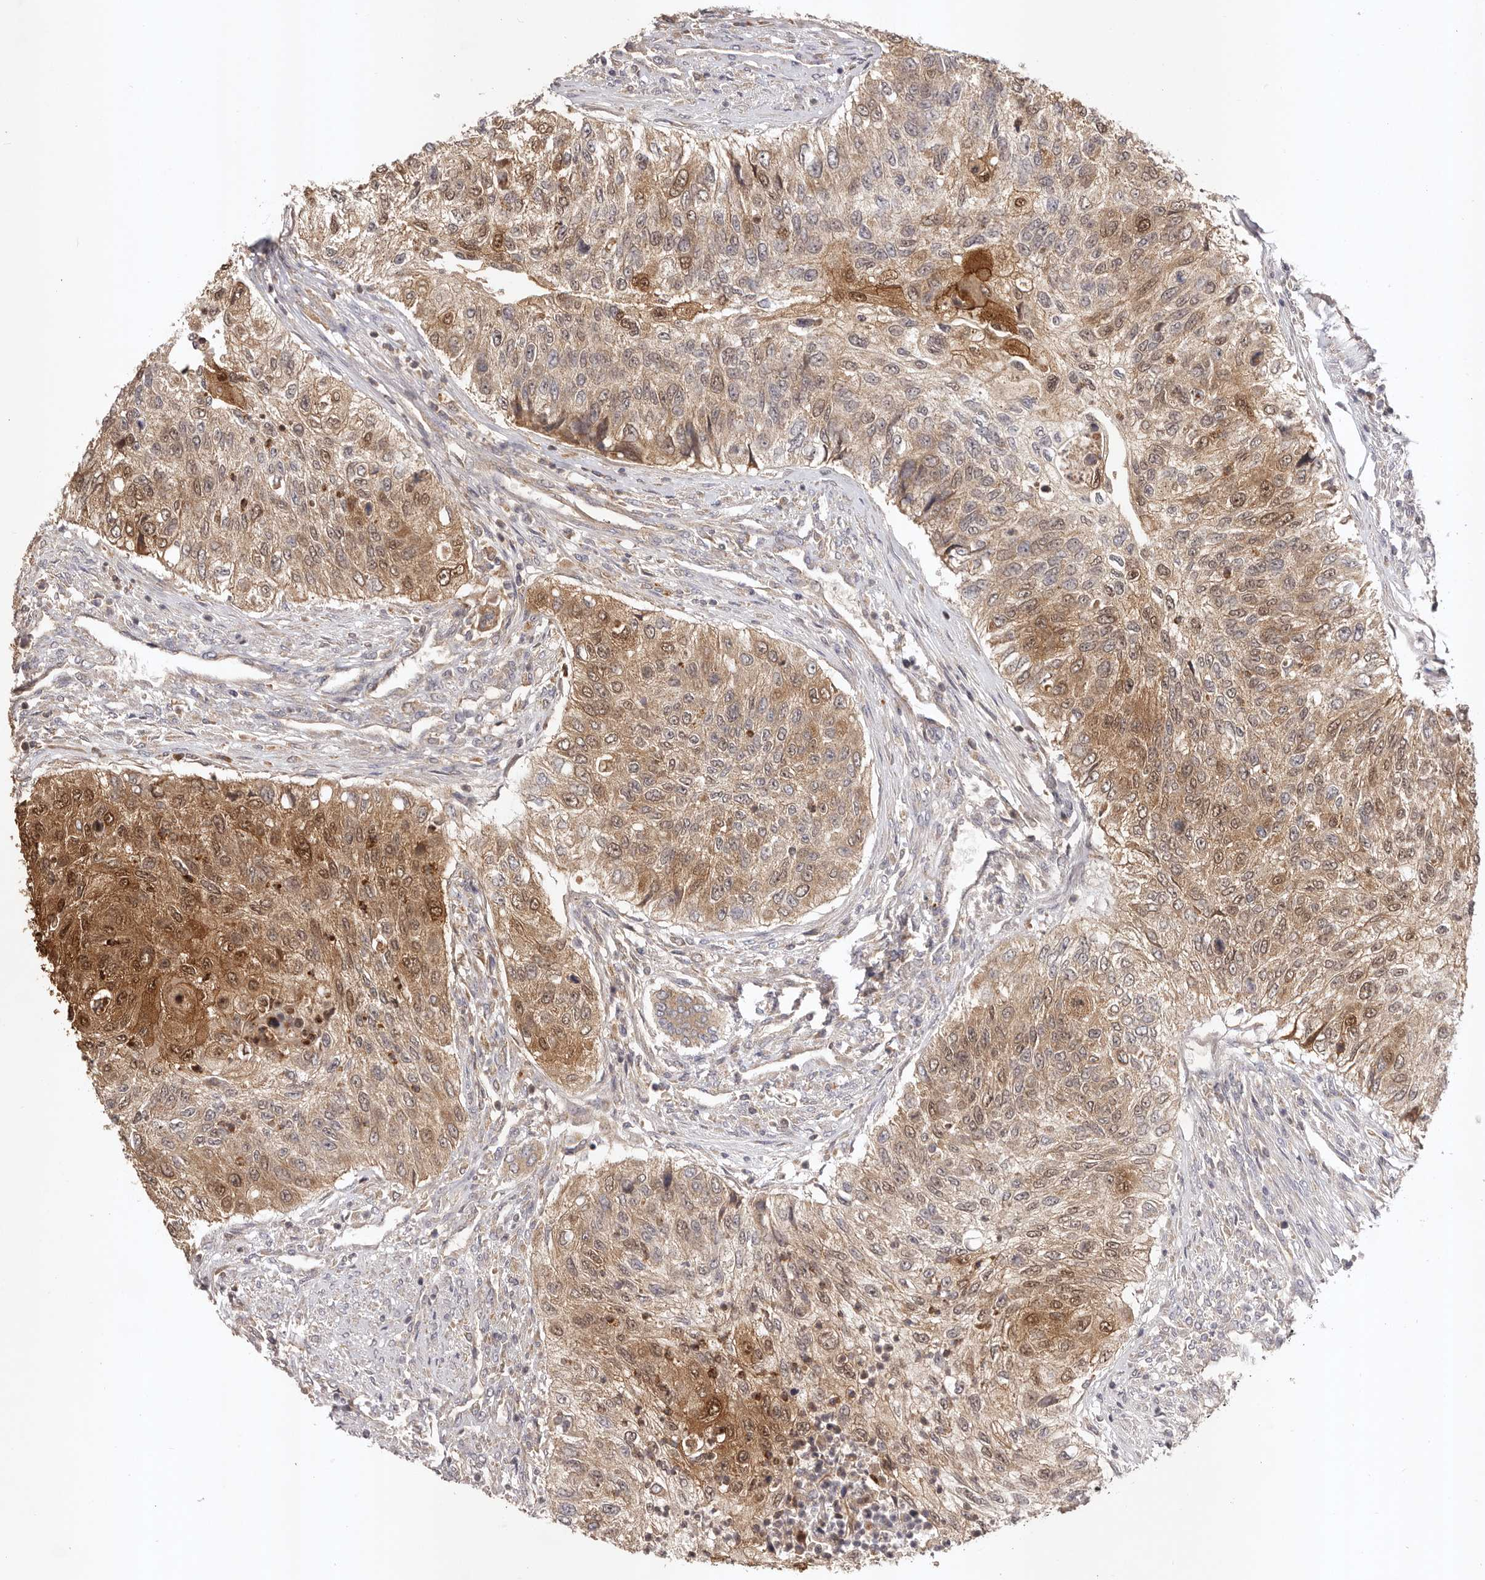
{"staining": {"intensity": "moderate", "quantity": ">75%", "location": "cytoplasmic/membranous,nuclear"}, "tissue": "urothelial cancer", "cell_type": "Tumor cells", "image_type": "cancer", "snomed": [{"axis": "morphology", "description": "Urothelial carcinoma, High grade"}, {"axis": "topography", "description": "Urinary bladder"}], "caption": "Urothelial cancer stained with a protein marker exhibits moderate staining in tumor cells.", "gene": "UBR2", "patient": {"sex": "female", "age": 60}}